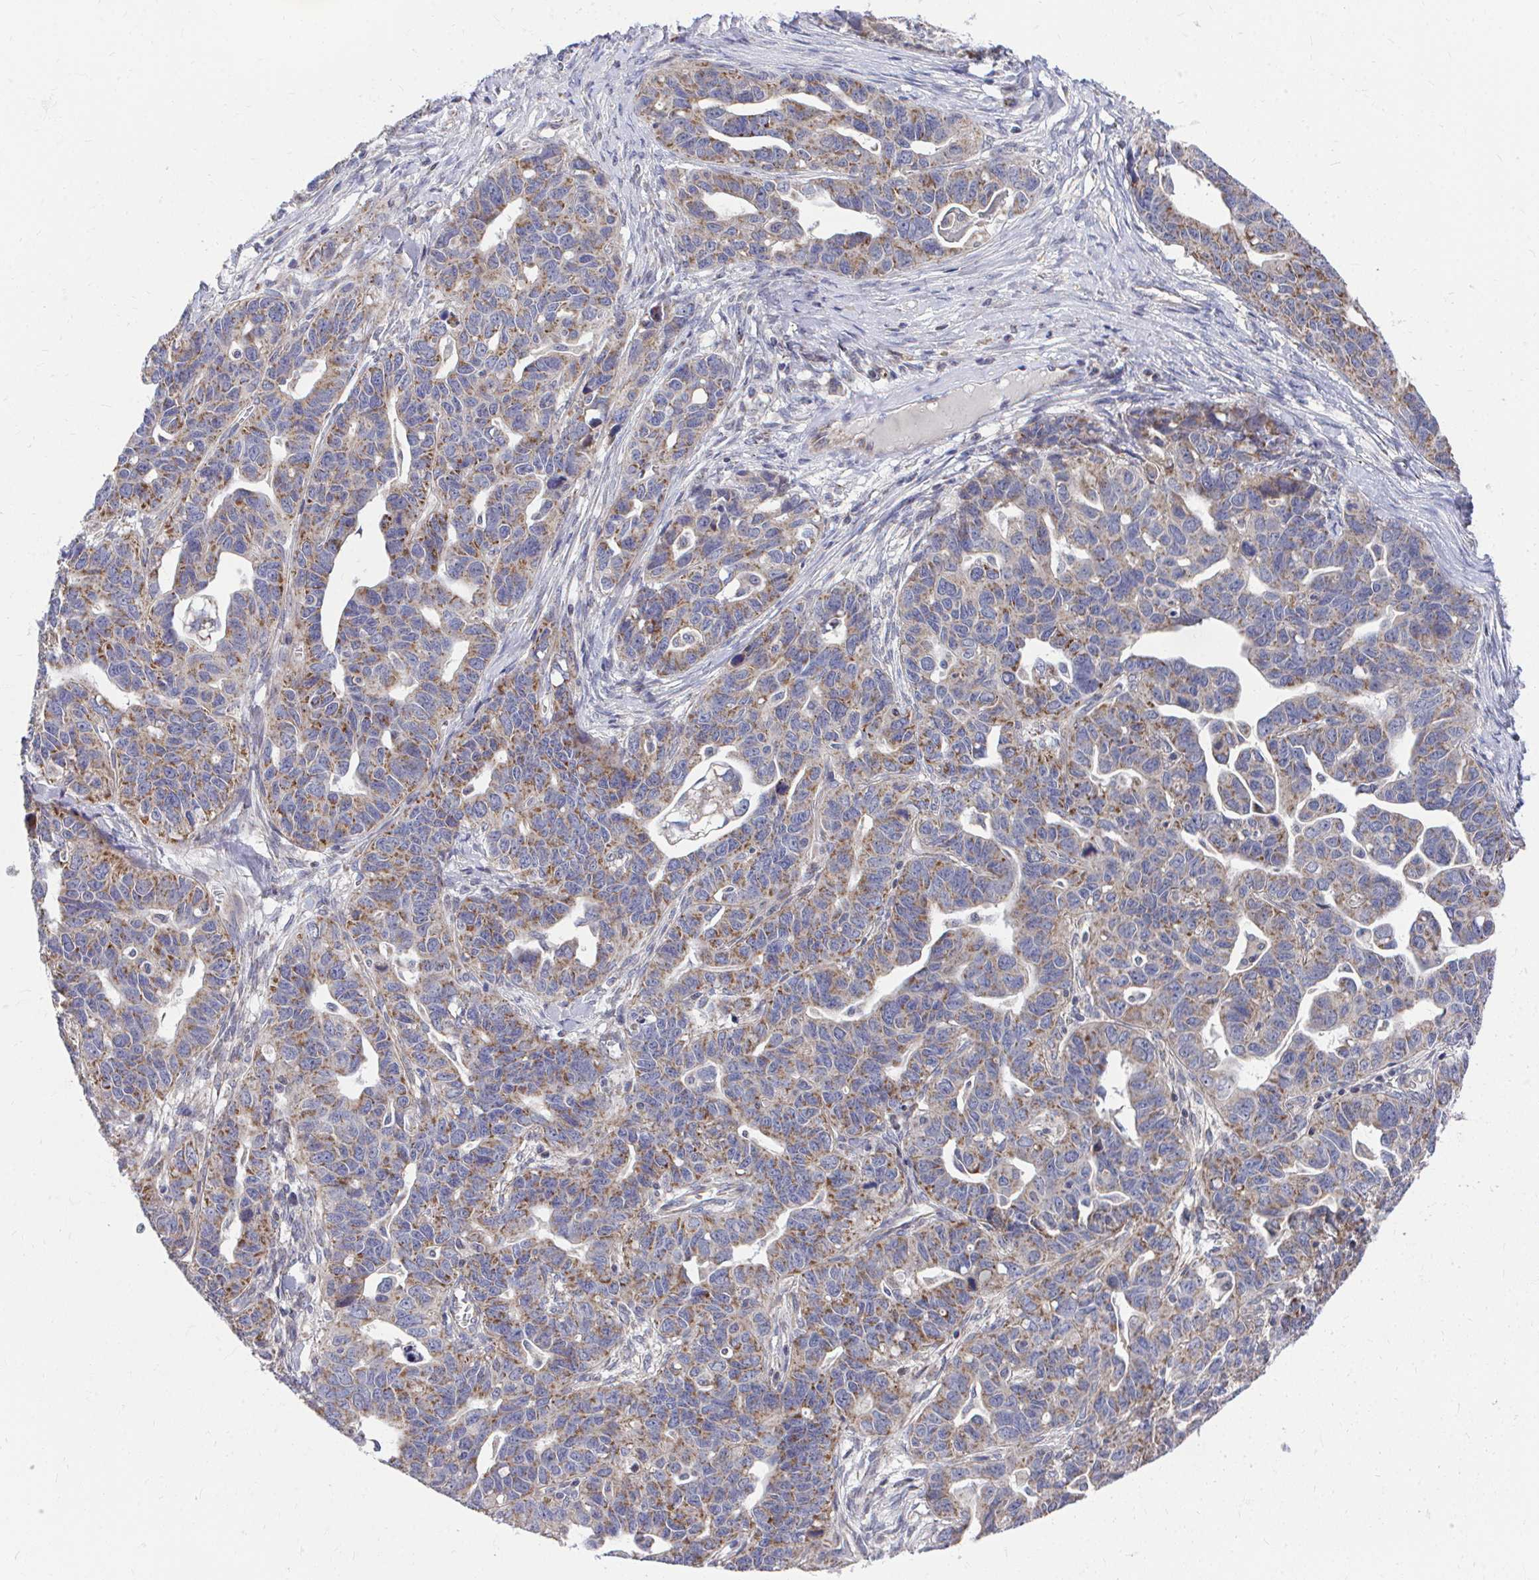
{"staining": {"intensity": "moderate", "quantity": "25%-75%", "location": "cytoplasmic/membranous"}, "tissue": "ovarian cancer", "cell_type": "Tumor cells", "image_type": "cancer", "snomed": [{"axis": "morphology", "description": "Cystadenocarcinoma, serous, NOS"}, {"axis": "topography", "description": "Ovary"}], "caption": "Ovarian cancer was stained to show a protein in brown. There is medium levels of moderate cytoplasmic/membranous expression in about 25%-75% of tumor cells.", "gene": "PEX3", "patient": {"sex": "female", "age": 69}}